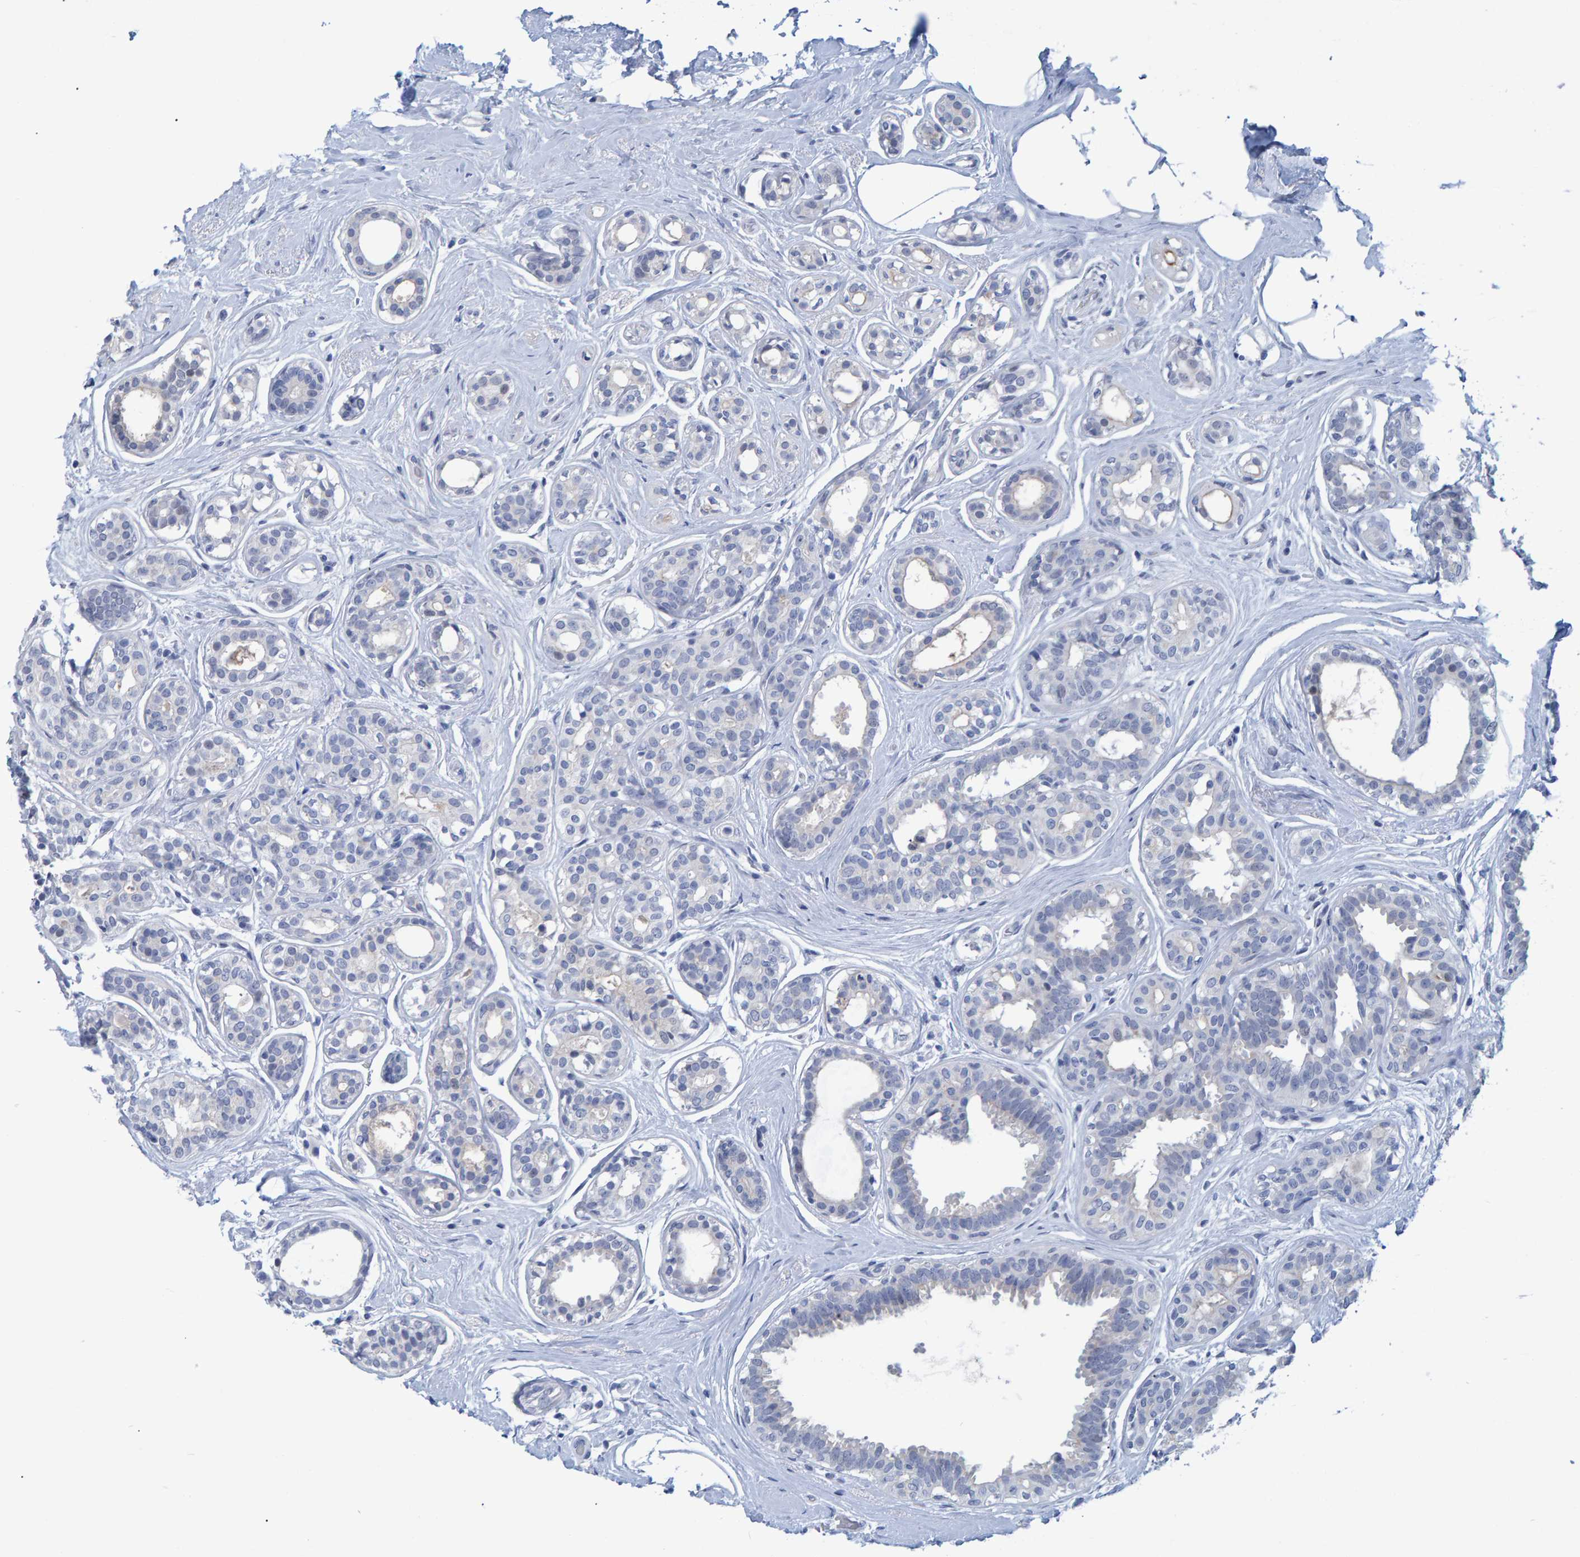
{"staining": {"intensity": "negative", "quantity": "none", "location": "none"}, "tissue": "breast cancer", "cell_type": "Tumor cells", "image_type": "cancer", "snomed": [{"axis": "morphology", "description": "Duct carcinoma"}, {"axis": "topography", "description": "Breast"}], "caption": "IHC micrograph of neoplastic tissue: human intraductal carcinoma (breast) stained with DAB (3,3'-diaminobenzidine) displays no significant protein staining in tumor cells.", "gene": "PROCA1", "patient": {"sex": "female", "age": 55}}